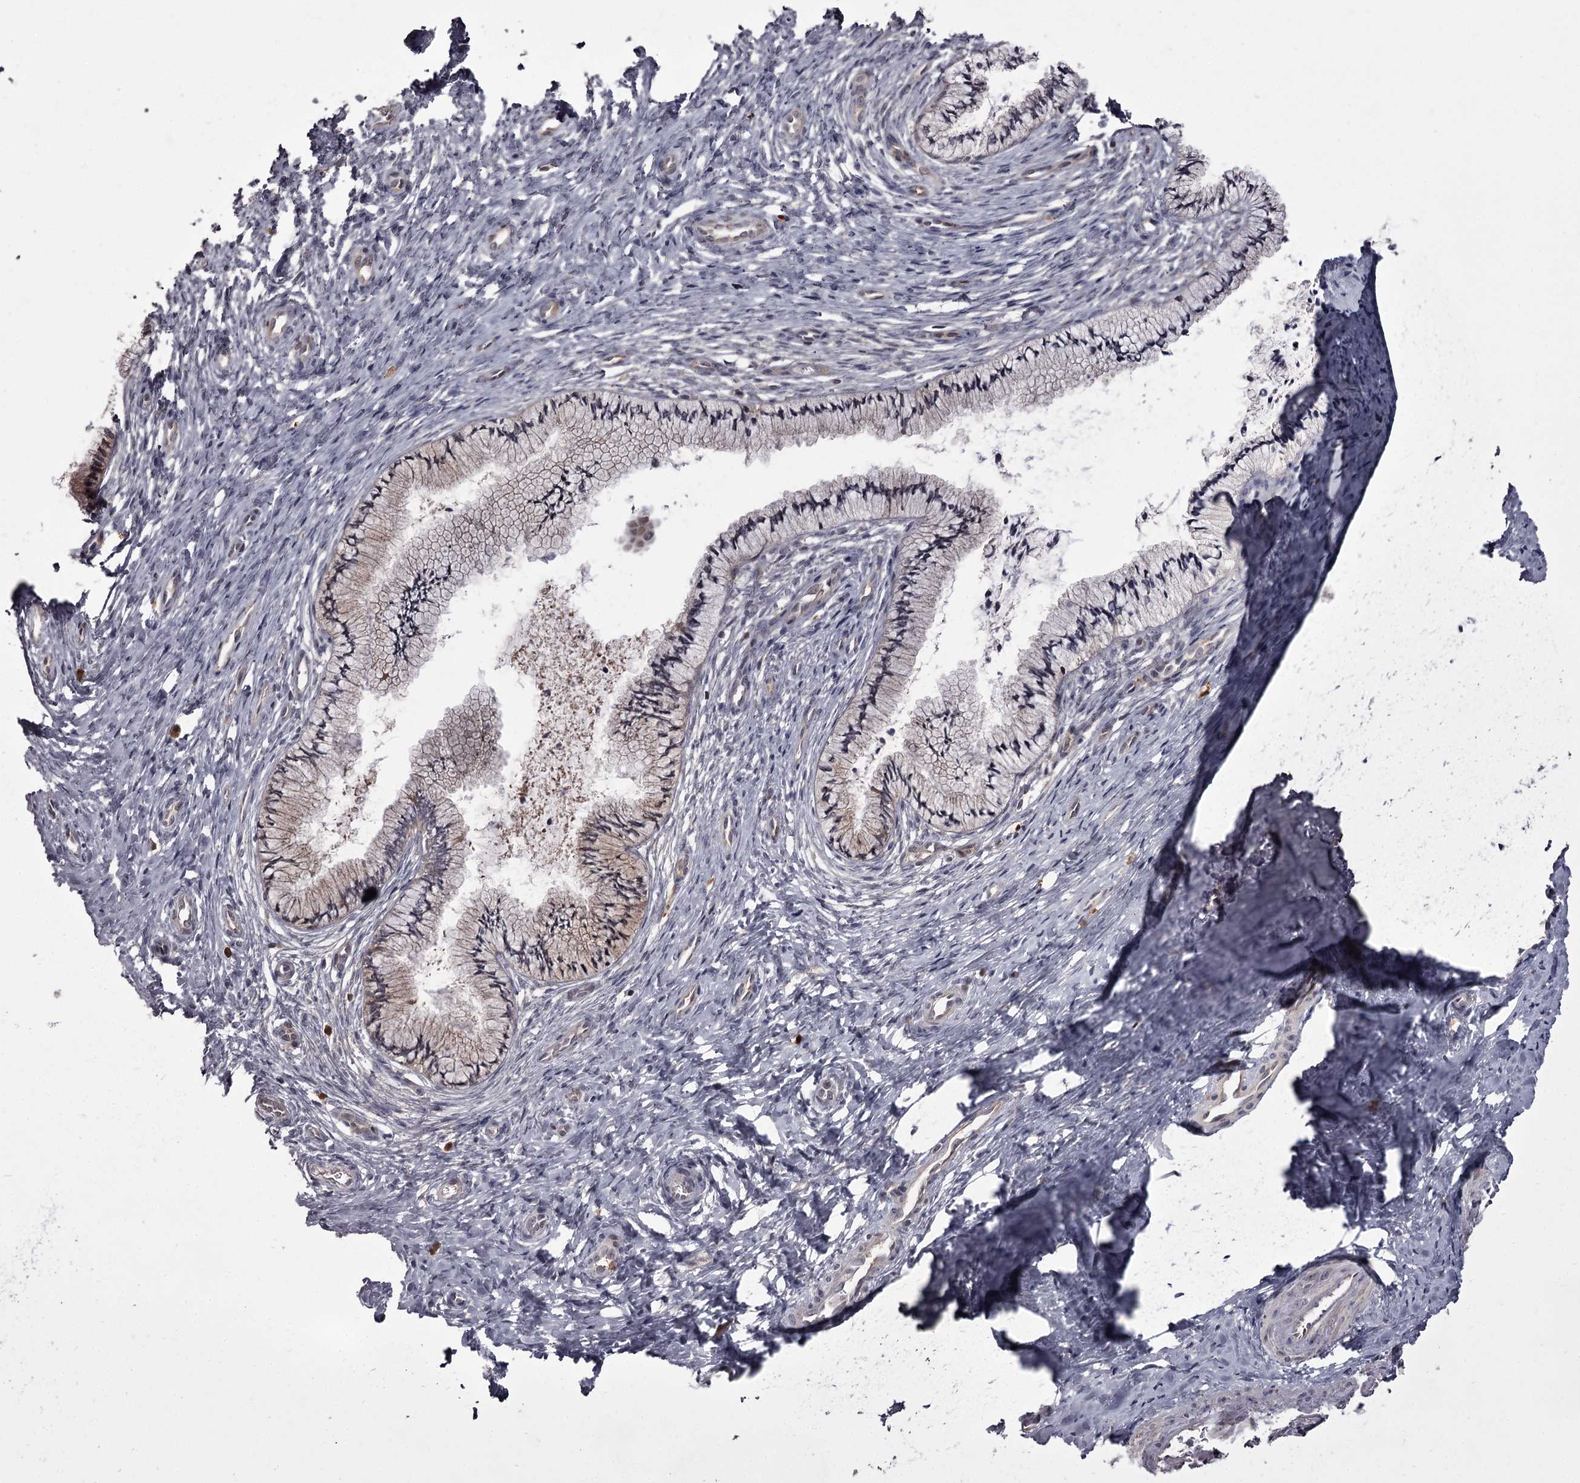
{"staining": {"intensity": "weak", "quantity": "<25%", "location": "cytoplasmic/membranous"}, "tissue": "cervix", "cell_type": "Glandular cells", "image_type": "normal", "snomed": [{"axis": "morphology", "description": "Normal tissue, NOS"}, {"axis": "topography", "description": "Cervix"}], "caption": "Immunohistochemical staining of normal human cervix reveals no significant positivity in glandular cells.", "gene": "CCDC92", "patient": {"sex": "female", "age": 36}}